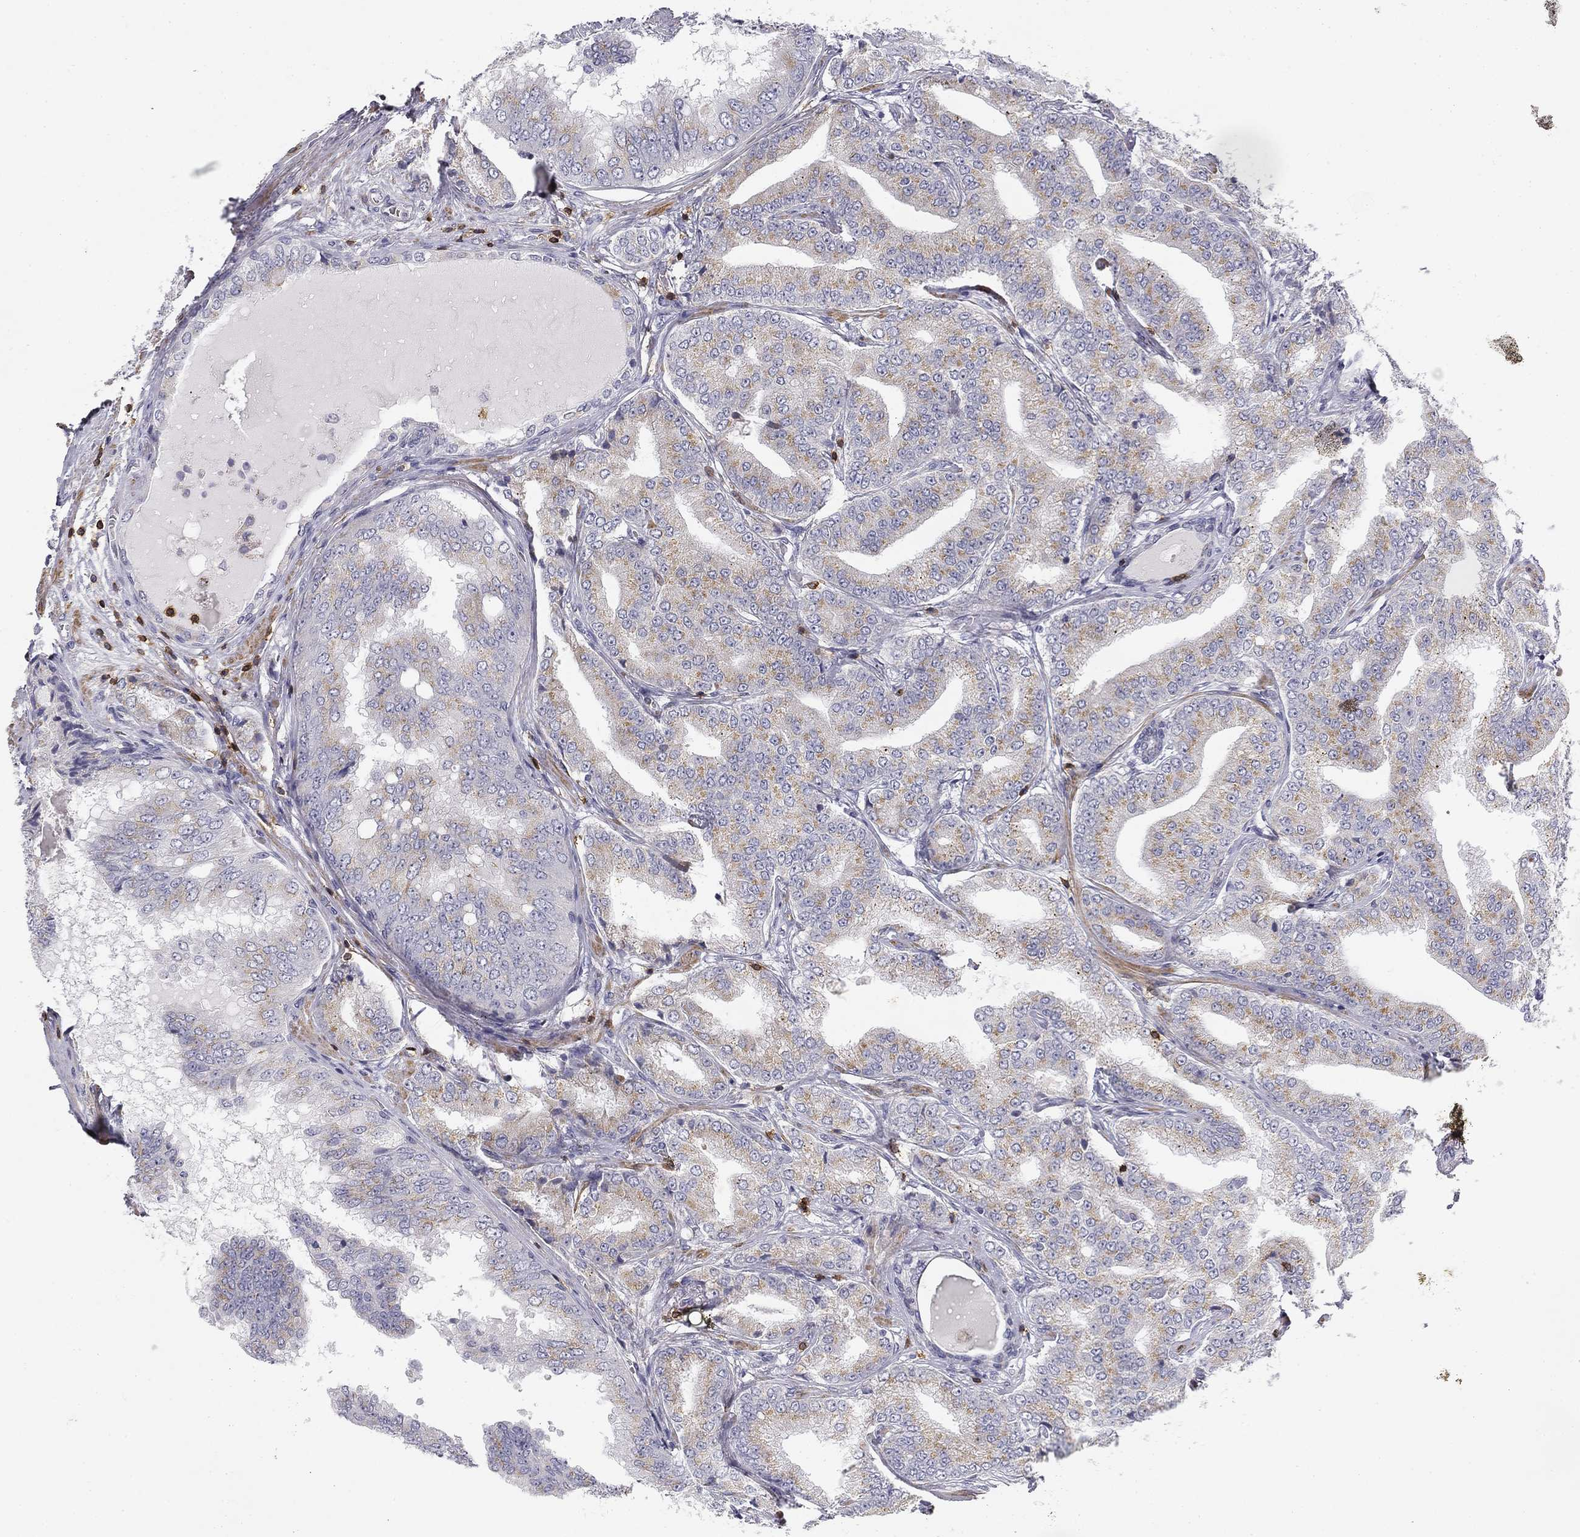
{"staining": {"intensity": "moderate", "quantity": "<25%", "location": "cytoplasmic/membranous"}, "tissue": "prostate cancer", "cell_type": "Tumor cells", "image_type": "cancer", "snomed": [{"axis": "morphology", "description": "Adenocarcinoma, NOS"}, {"axis": "topography", "description": "Prostate"}], "caption": "An image showing moderate cytoplasmic/membranous staining in about <25% of tumor cells in prostate cancer, as visualized by brown immunohistochemical staining.", "gene": "TRAT1", "patient": {"sex": "male", "age": 65}}